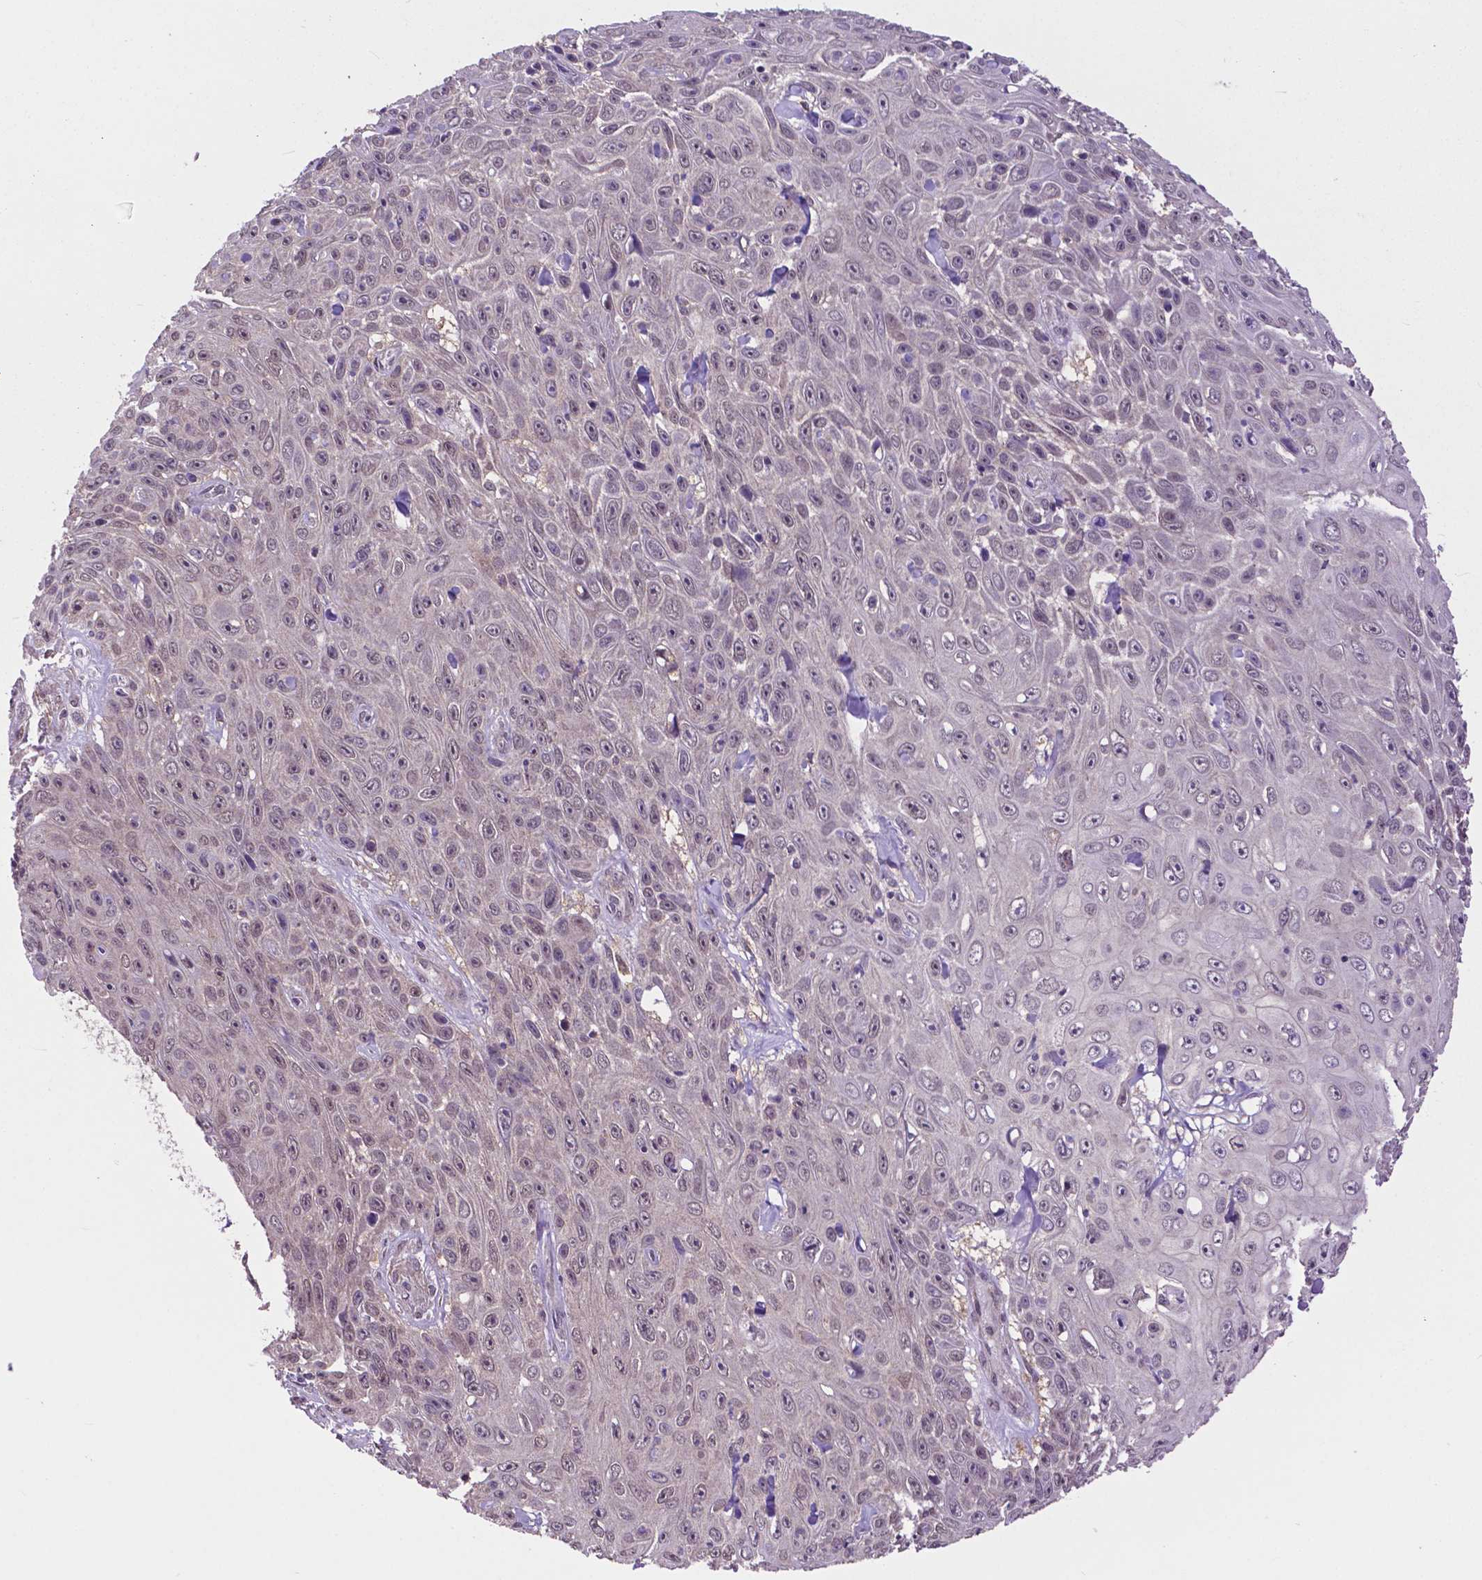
{"staining": {"intensity": "weak", "quantity": "<25%", "location": "nuclear"}, "tissue": "skin cancer", "cell_type": "Tumor cells", "image_type": "cancer", "snomed": [{"axis": "morphology", "description": "Squamous cell carcinoma, NOS"}, {"axis": "topography", "description": "Skin"}], "caption": "Immunohistochemistry (IHC) photomicrograph of skin cancer stained for a protein (brown), which displays no expression in tumor cells.", "gene": "OTUB1", "patient": {"sex": "male", "age": 82}}